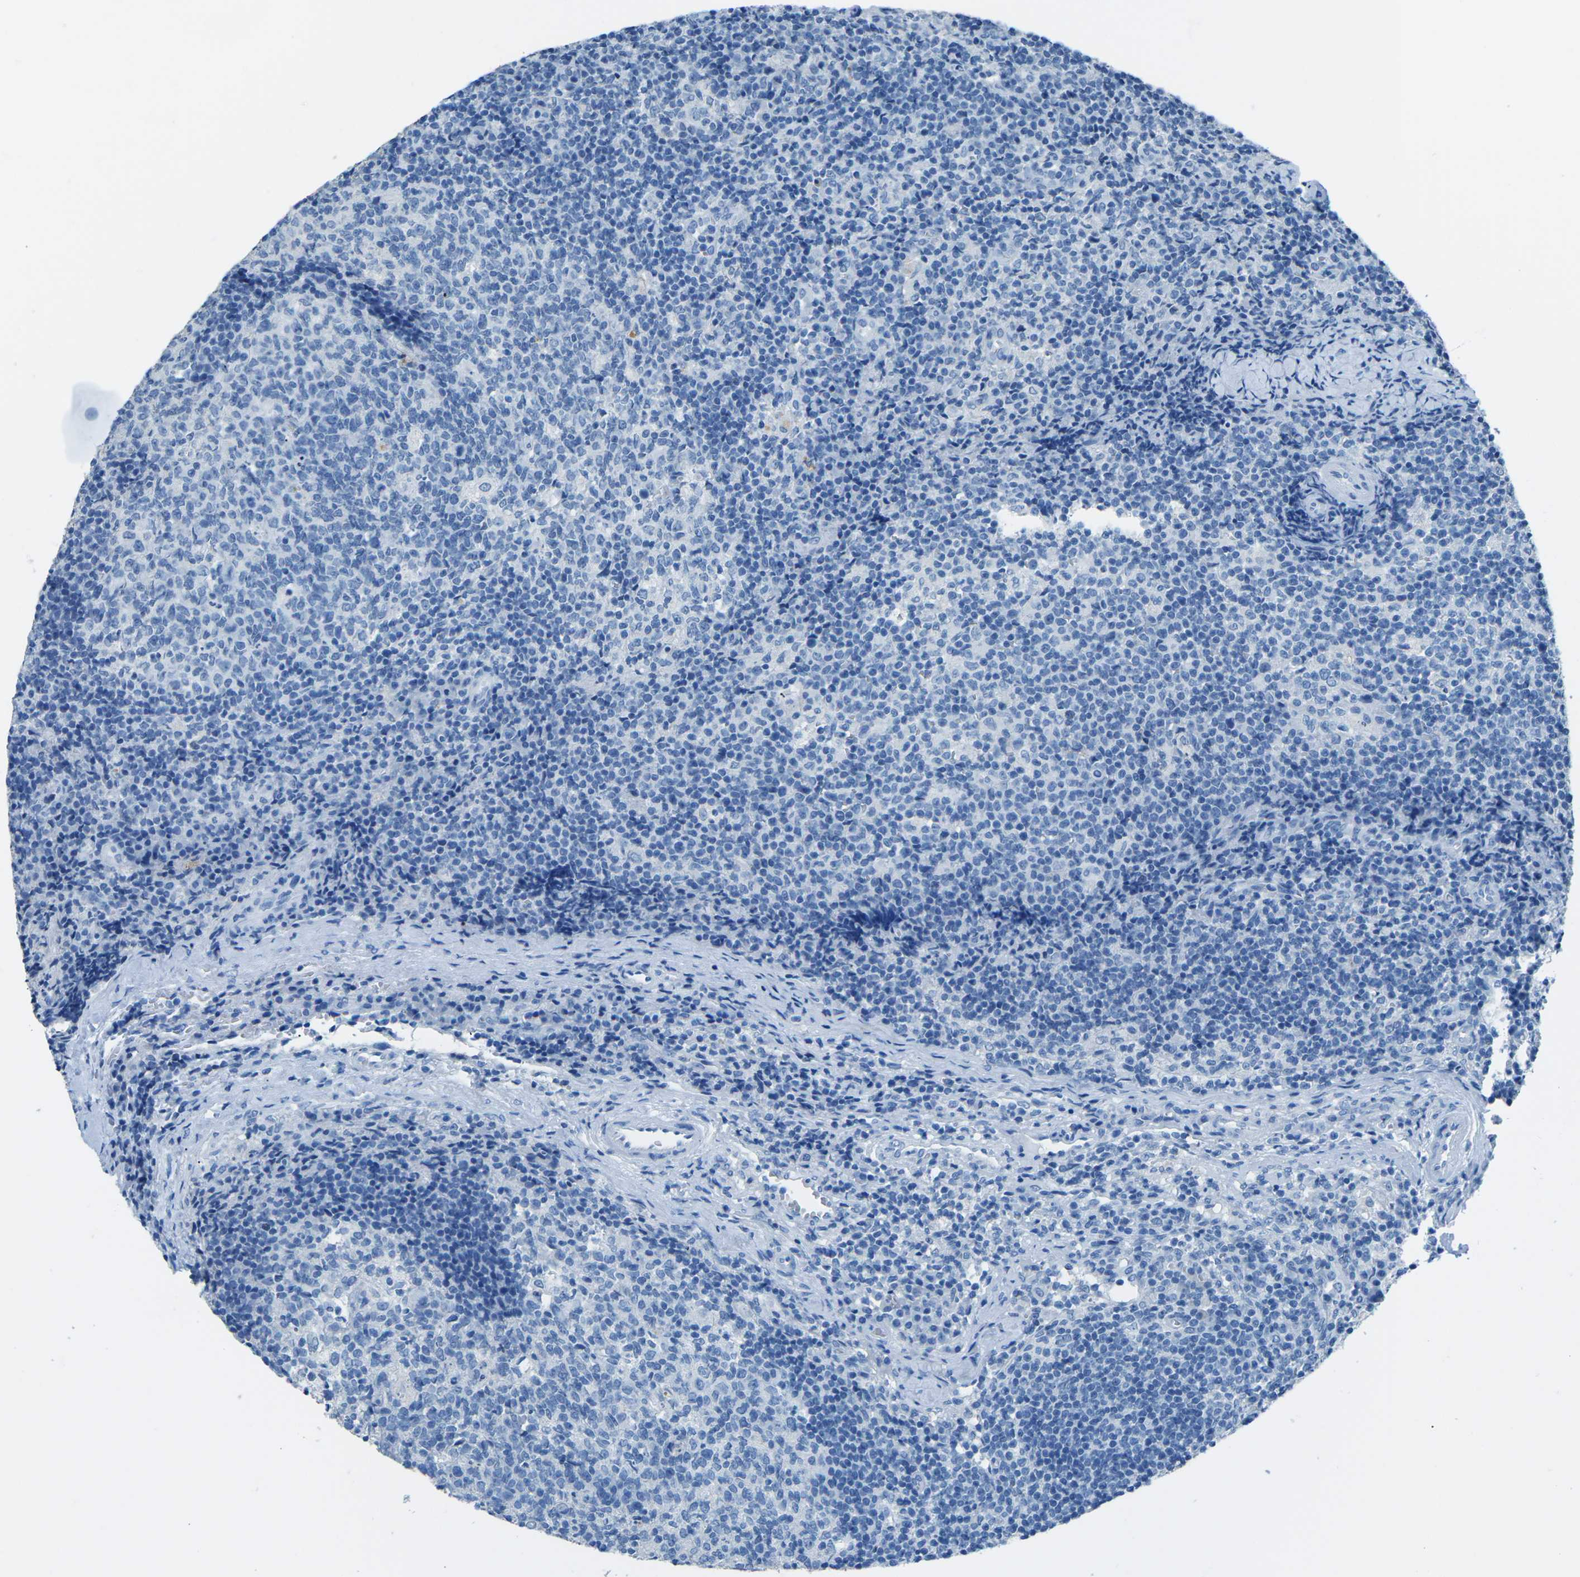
{"staining": {"intensity": "negative", "quantity": "none", "location": "none"}, "tissue": "lymph node", "cell_type": "Germinal center cells", "image_type": "normal", "snomed": [{"axis": "morphology", "description": "Normal tissue, NOS"}, {"axis": "morphology", "description": "Inflammation, NOS"}, {"axis": "topography", "description": "Lymph node"}], "caption": "Germinal center cells are negative for brown protein staining in unremarkable lymph node. (Brightfield microscopy of DAB (3,3'-diaminobenzidine) immunohistochemistry (IHC) at high magnification).", "gene": "MYH8", "patient": {"sex": "male", "age": 55}}